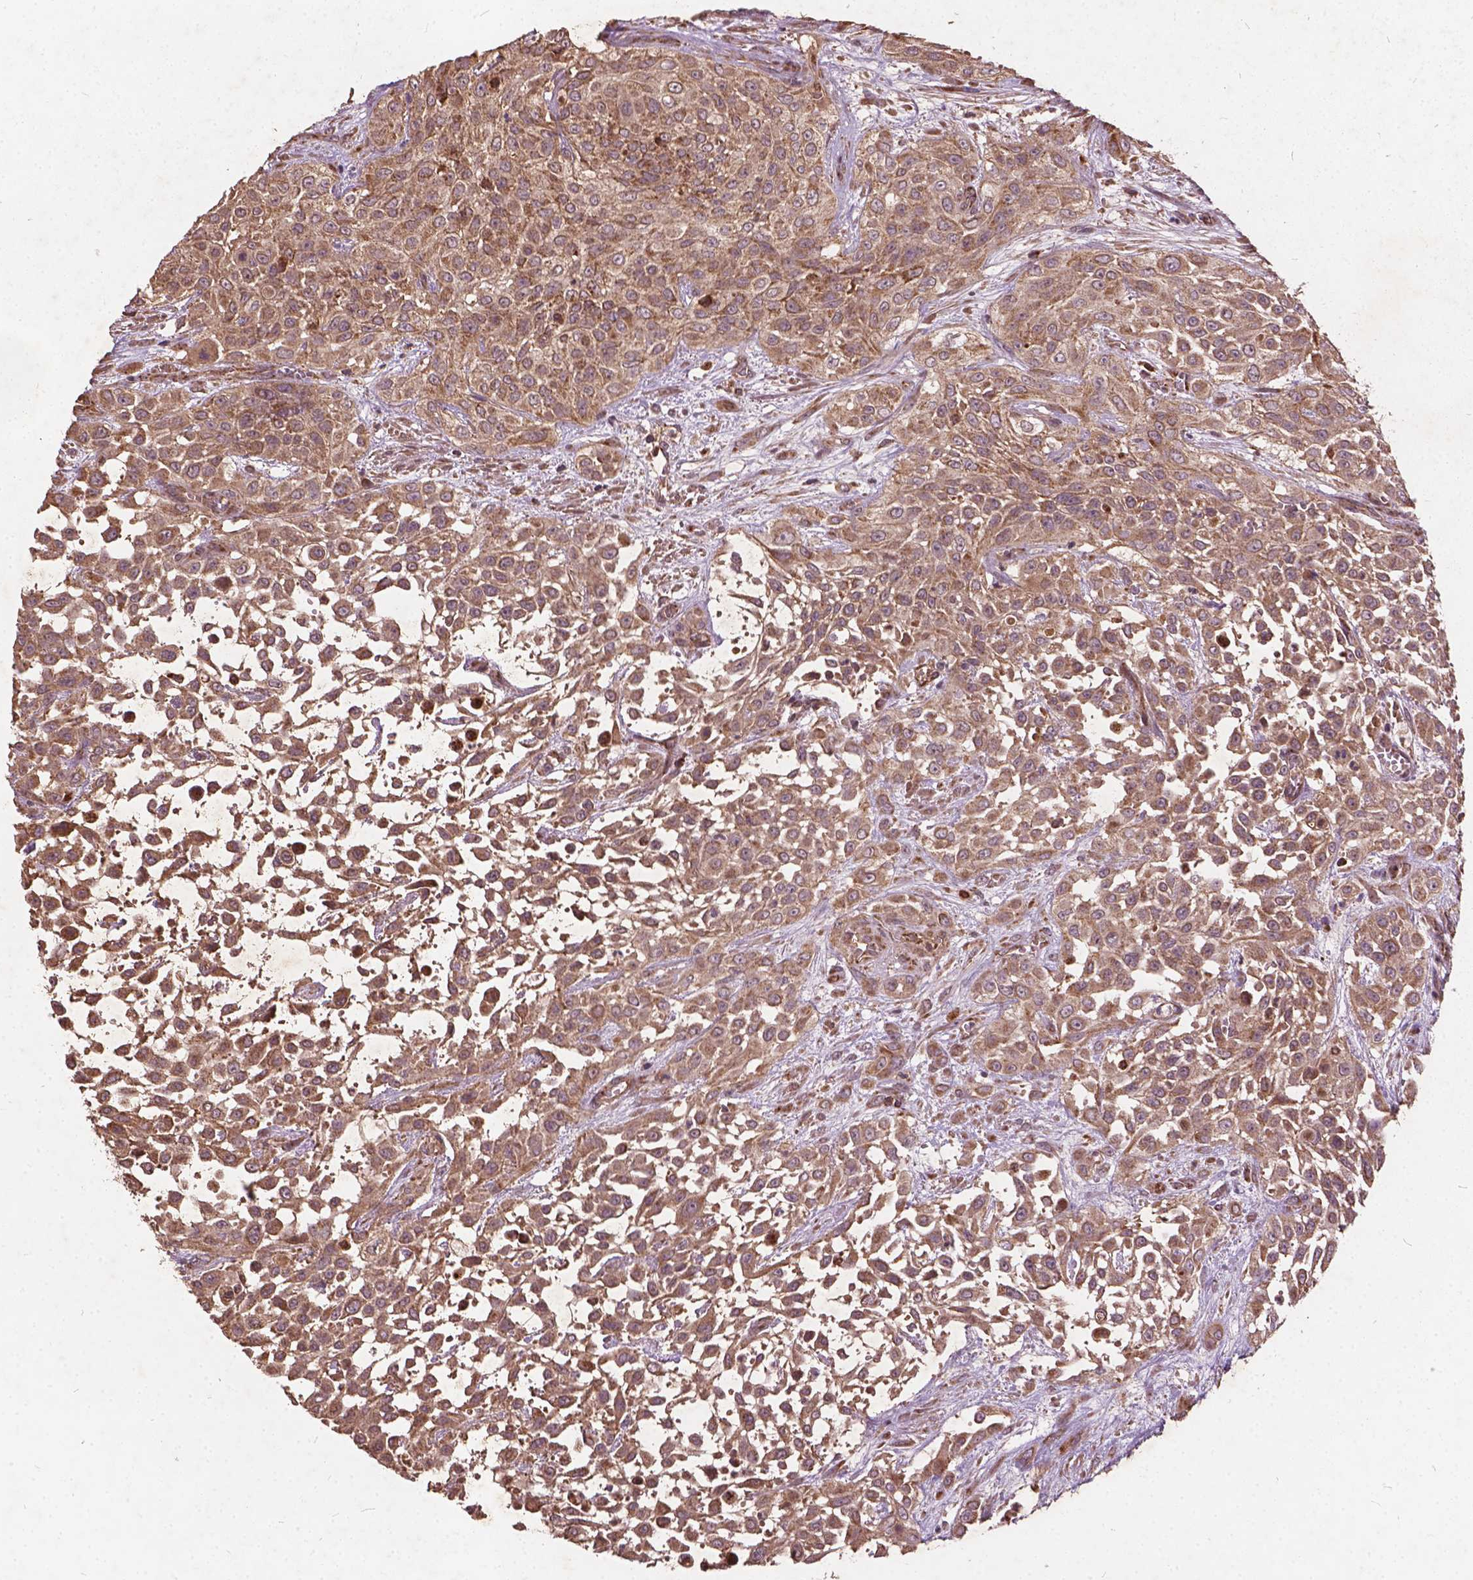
{"staining": {"intensity": "weak", "quantity": ">75%", "location": "cytoplasmic/membranous"}, "tissue": "urothelial cancer", "cell_type": "Tumor cells", "image_type": "cancer", "snomed": [{"axis": "morphology", "description": "Urothelial carcinoma, High grade"}, {"axis": "topography", "description": "Urinary bladder"}], "caption": "A micrograph showing weak cytoplasmic/membranous positivity in approximately >75% of tumor cells in urothelial cancer, as visualized by brown immunohistochemical staining.", "gene": "UBXN2A", "patient": {"sex": "male", "age": 57}}